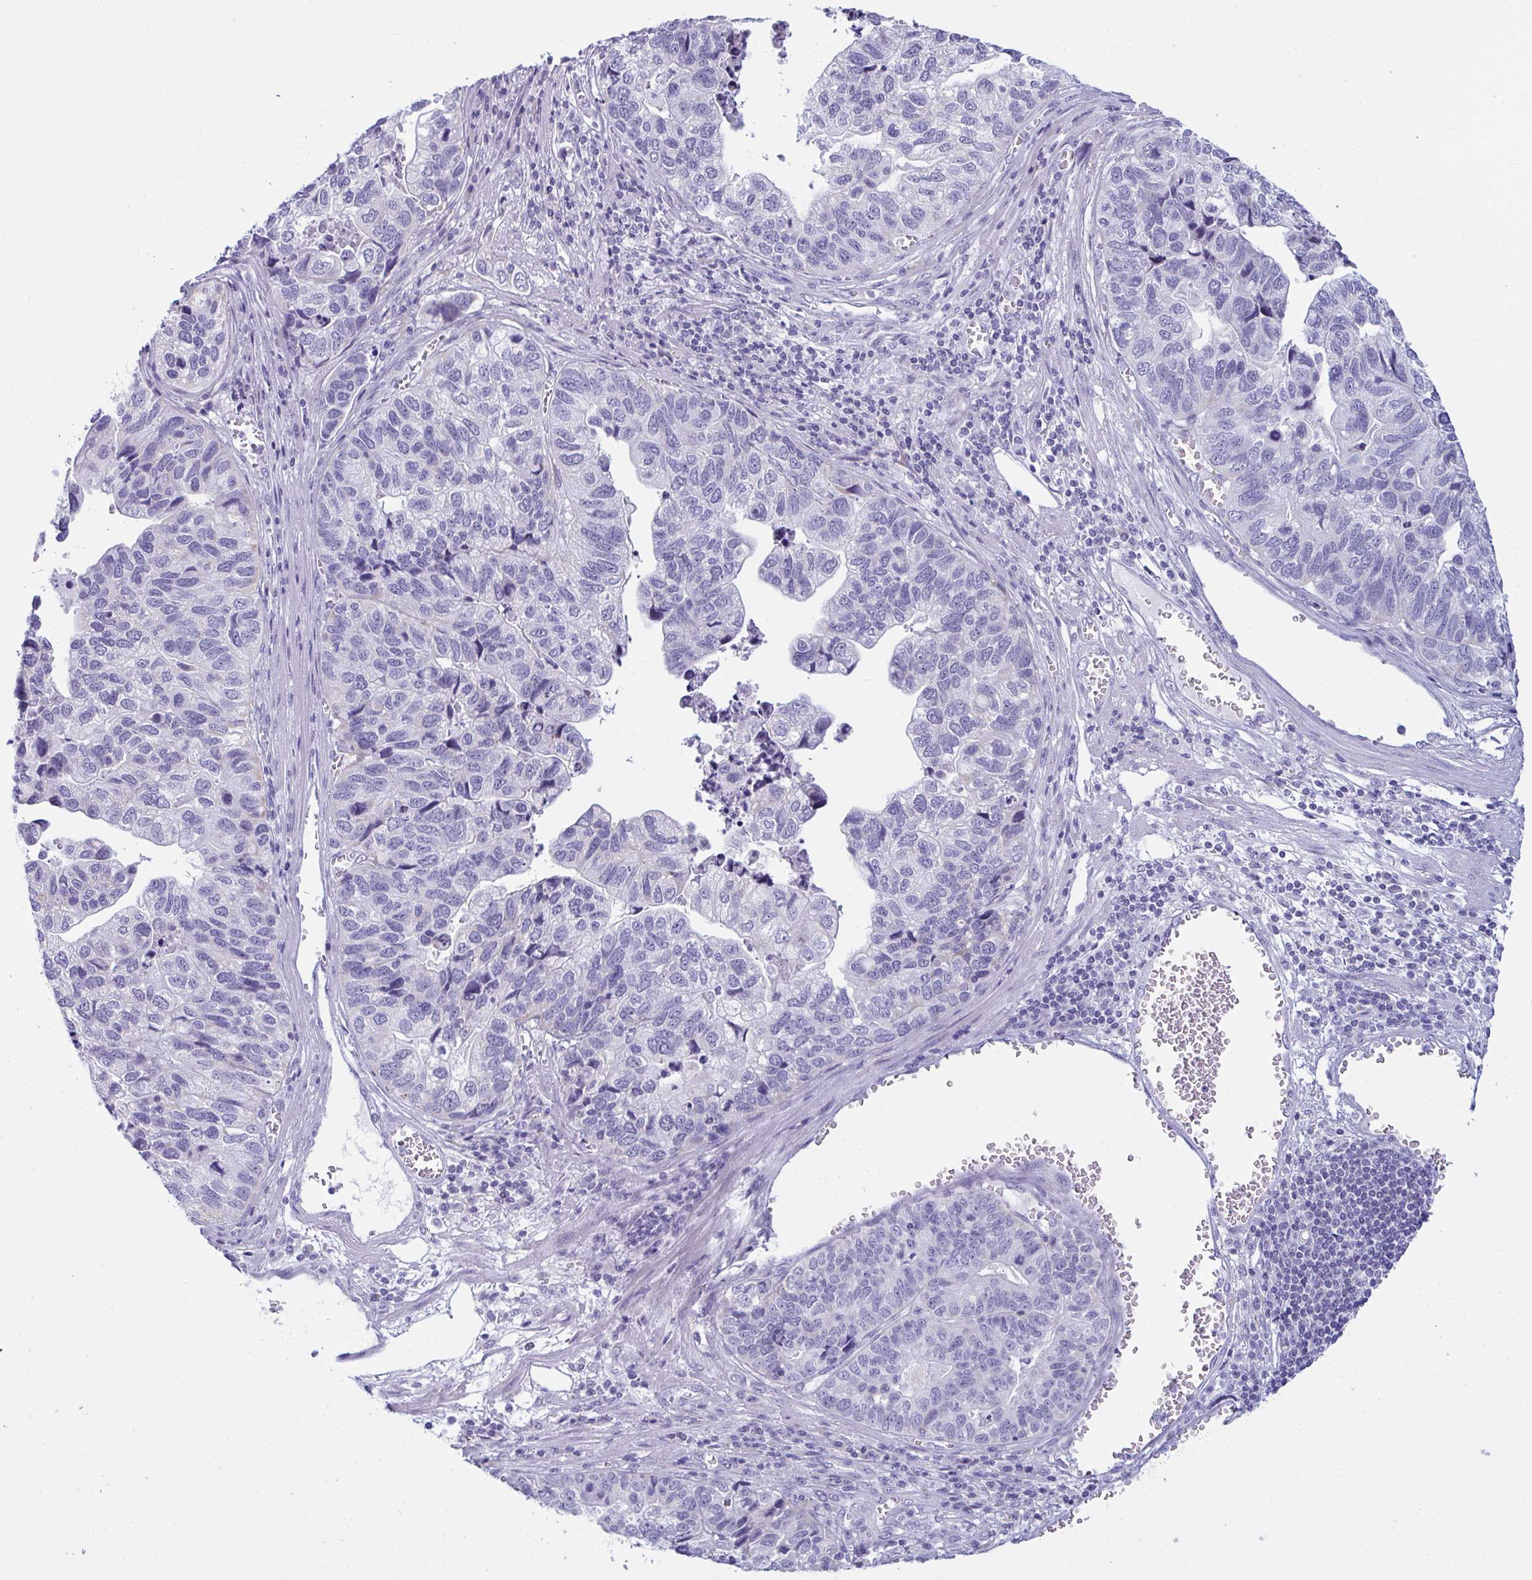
{"staining": {"intensity": "negative", "quantity": "none", "location": "none"}, "tissue": "stomach cancer", "cell_type": "Tumor cells", "image_type": "cancer", "snomed": [{"axis": "morphology", "description": "Adenocarcinoma, NOS"}, {"axis": "topography", "description": "Stomach, upper"}], "caption": "IHC micrograph of adenocarcinoma (stomach) stained for a protein (brown), which exhibits no positivity in tumor cells.", "gene": "BBS1", "patient": {"sex": "female", "age": 67}}